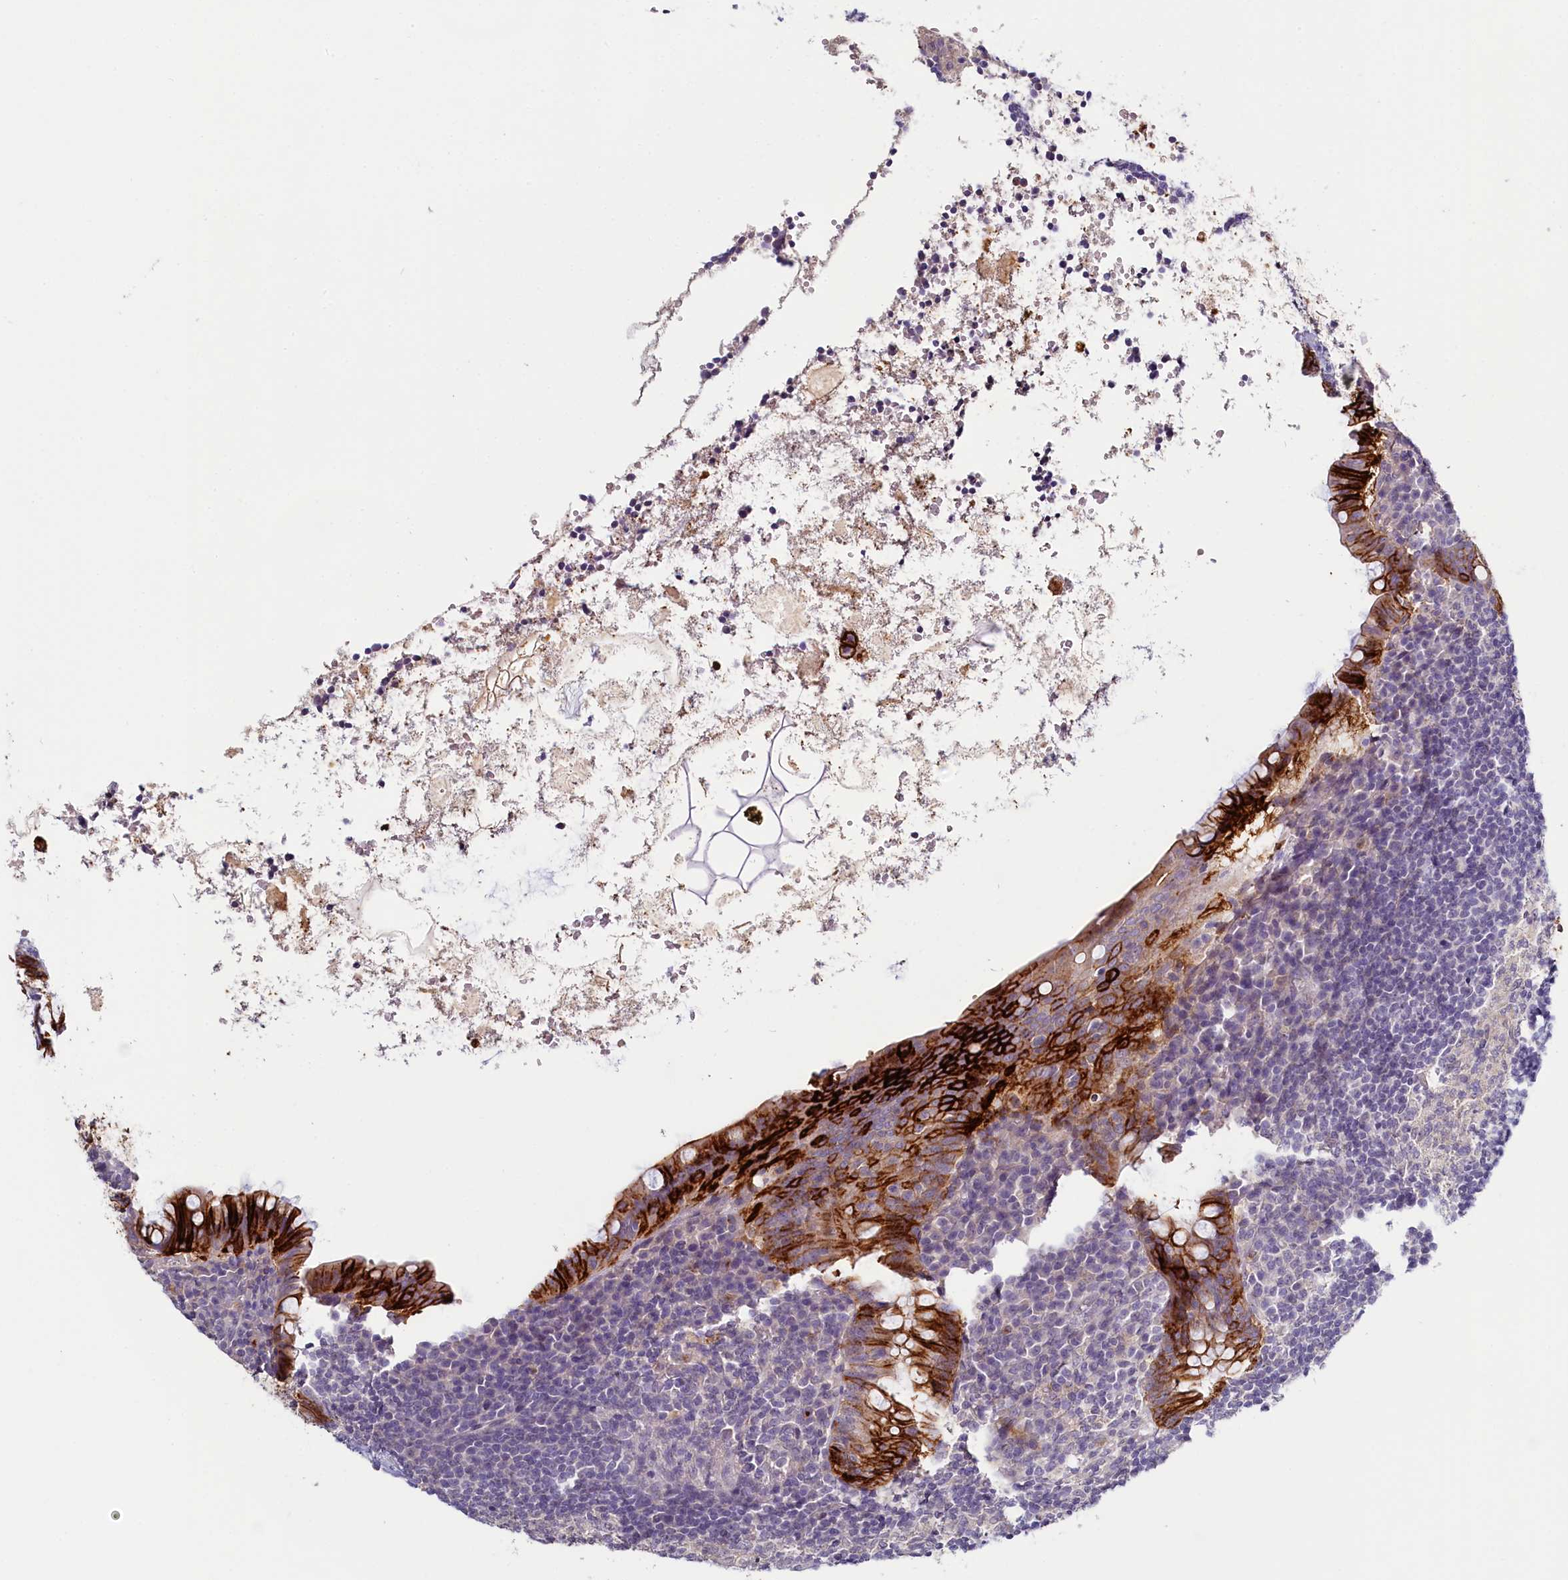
{"staining": {"intensity": "strong", "quantity": ">75%", "location": "cytoplasmic/membranous"}, "tissue": "appendix", "cell_type": "Glandular cells", "image_type": "normal", "snomed": [{"axis": "morphology", "description": "Normal tissue, NOS"}, {"axis": "topography", "description": "Appendix"}], "caption": "This photomicrograph displays IHC staining of benign appendix, with high strong cytoplasmic/membranous staining in approximately >75% of glandular cells.", "gene": "PDE6D", "patient": {"sex": "female", "age": 33}}